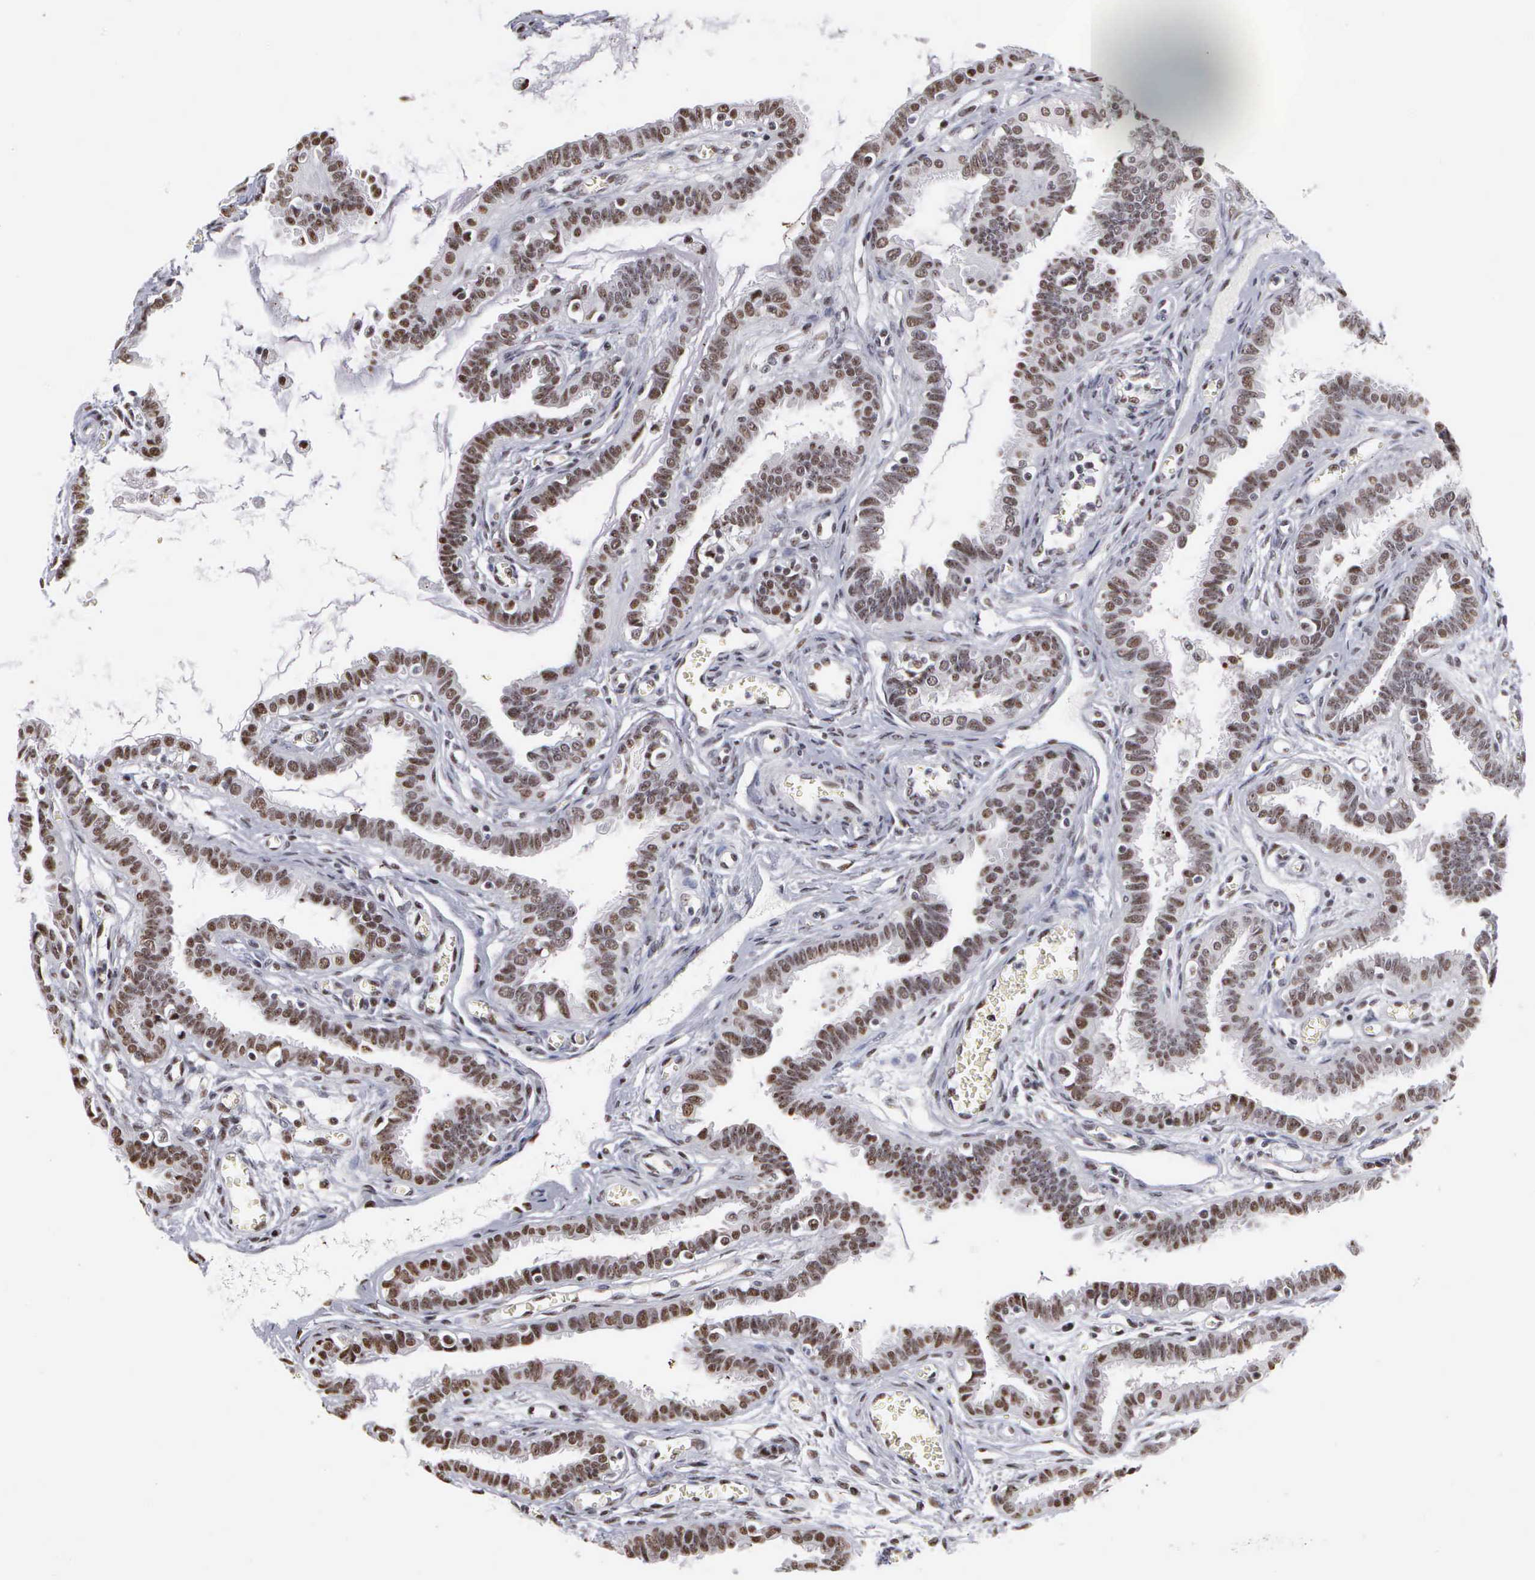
{"staining": {"intensity": "moderate", "quantity": ">75%", "location": "nuclear"}, "tissue": "fallopian tube", "cell_type": "Glandular cells", "image_type": "normal", "snomed": [{"axis": "morphology", "description": "Normal tissue, NOS"}, {"axis": "topography", "description": "Fallopian tube"}], "caption": "High-magnification brightfield microscopy of unremarkable fallopian tube stained with DAB (brown) and counterstained with hematoxylin (blue). glandular cells exhibit moderate nuclear staining is identified in about>75% of cells. (Brightfield microscopy of DAB IHC at high magnification).", "gene": "KIAA0586", "patient": {"sex": "female", "age": 67}}